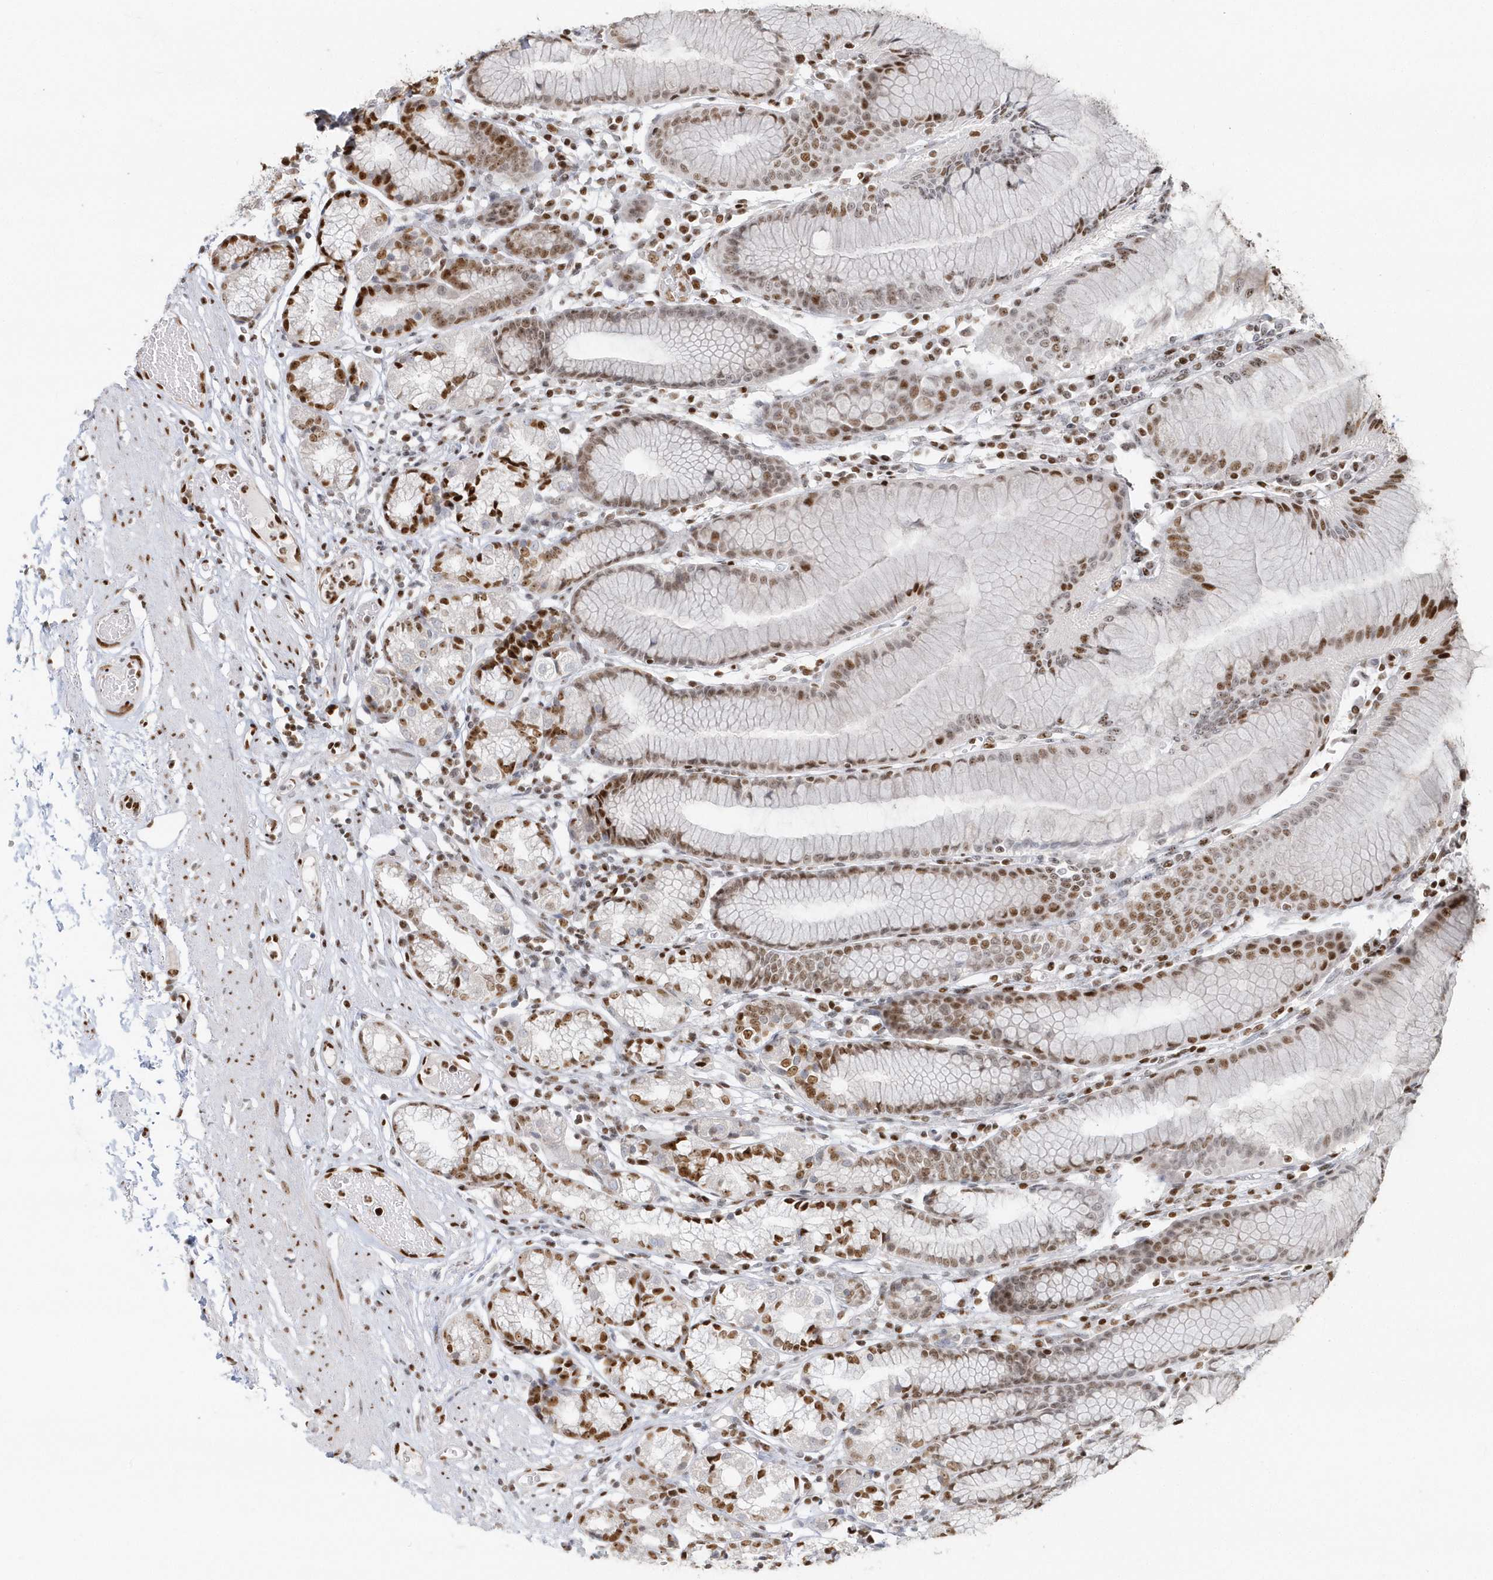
{"staining": {"intensity": "moderate", "quantity": "25%-75%", "location": "nuclear"}, "tissue": "stomach", "cell_type": "Glandular cells", "image_type": "normal", "snomed": [{"axis": "morphology", "description": "Normal tissue, NOS"}, {"axis": "topography", "description": "Stomach"}], "caption": "Stomach stained with DAB immunohistochemistry (IHC) displays medium levels of moderate nuclear expression in about 25%-75% of glandular cells.", "gene": "SUMO2", "patient": {"sex": "female", "age": 57}}